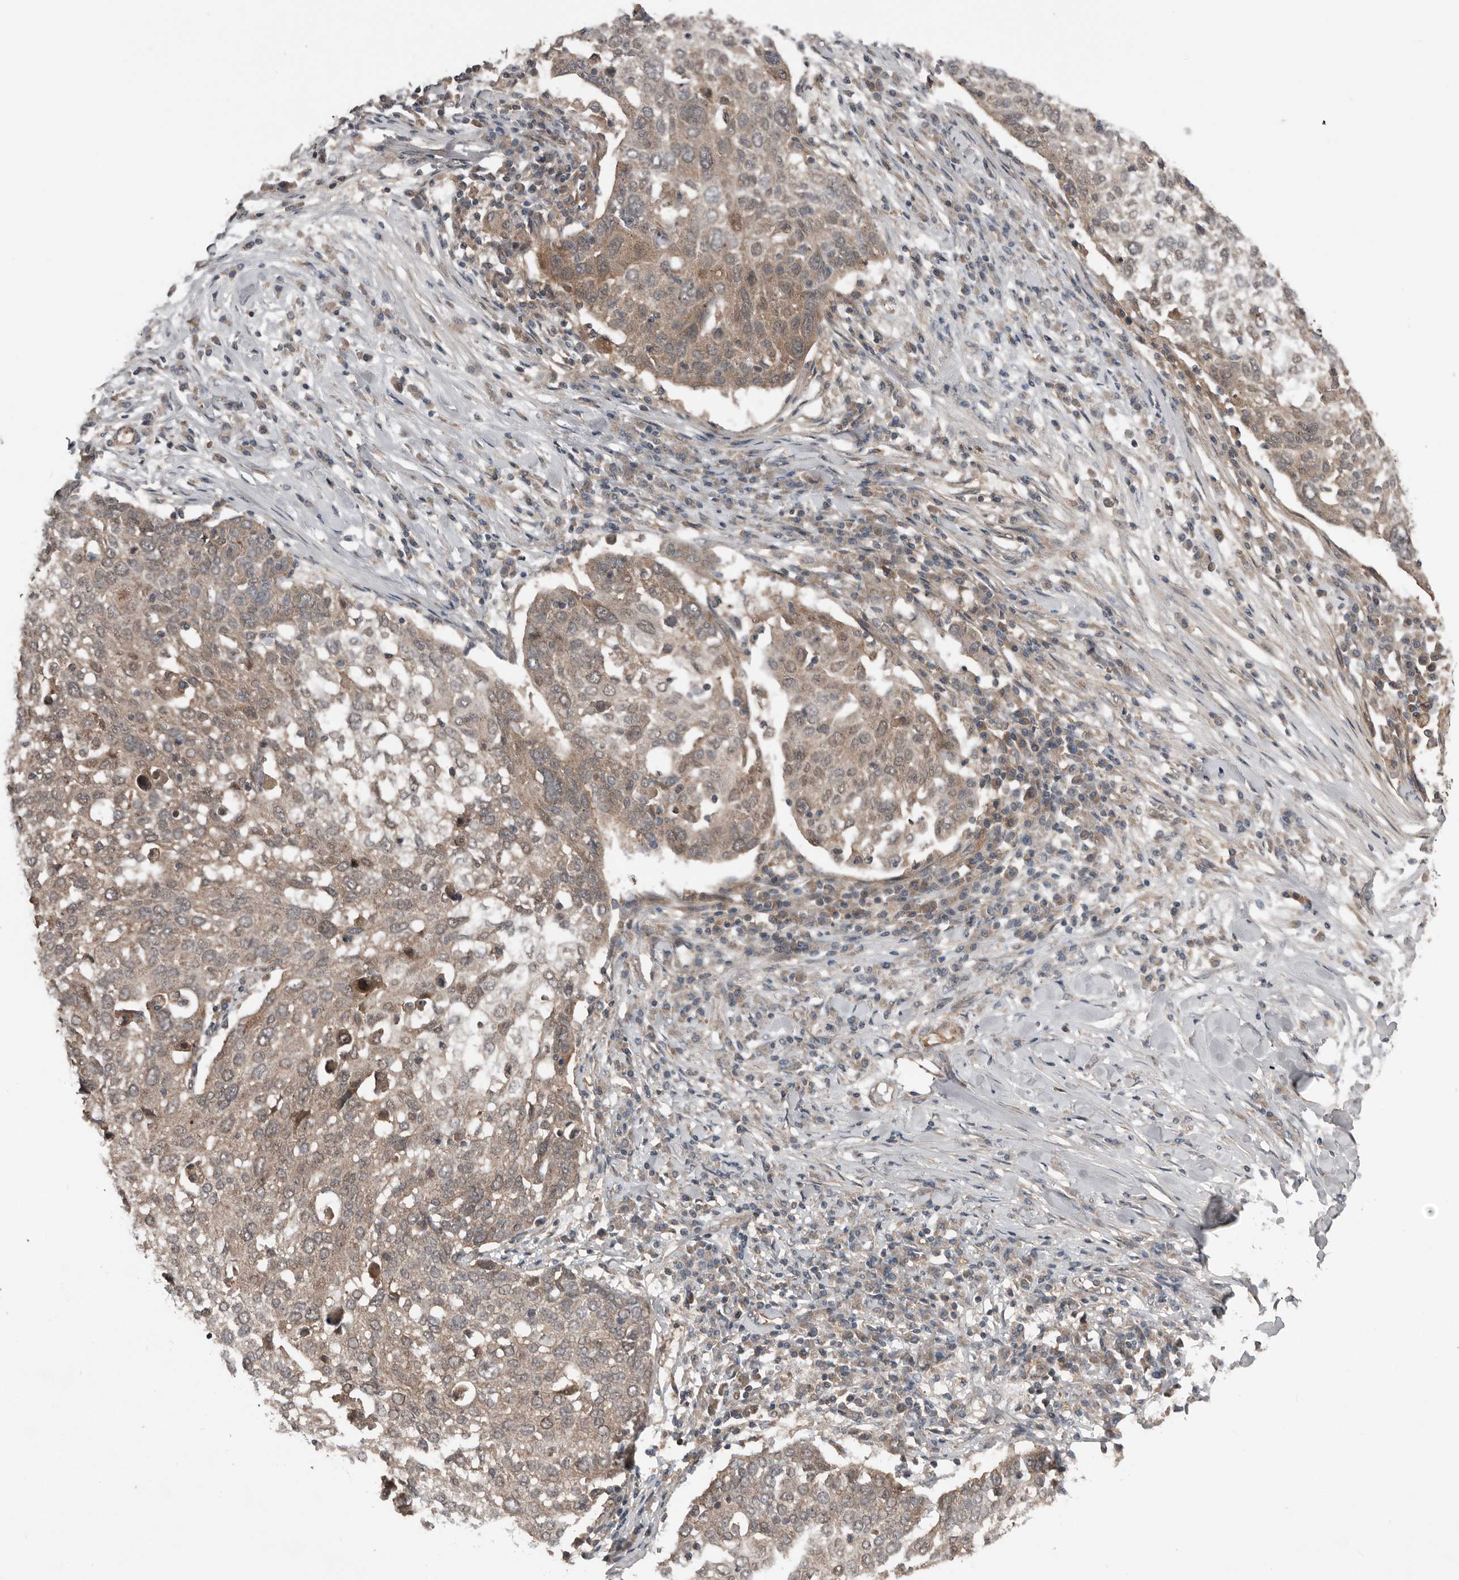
{"staining": {"intensity": "weak", "quantity": ">75%", "location": "cytoplasmic/membranous"}, "tissue": "lung cancer", "cell_type": "Tumor cells", "image_type": "cancer", "snomed": [{"axis": "morphology", "description": "Squamous cell carcinoma, NOS"}, {"axis": "topography", "description": "Lung"}], "caption": "Lung cancer tissue displays weak cytoplasmic/membranous staining in about >75% of tumor cells", "gene": "DNAJB4", "patient": {"sex": "male", "age": 65}}